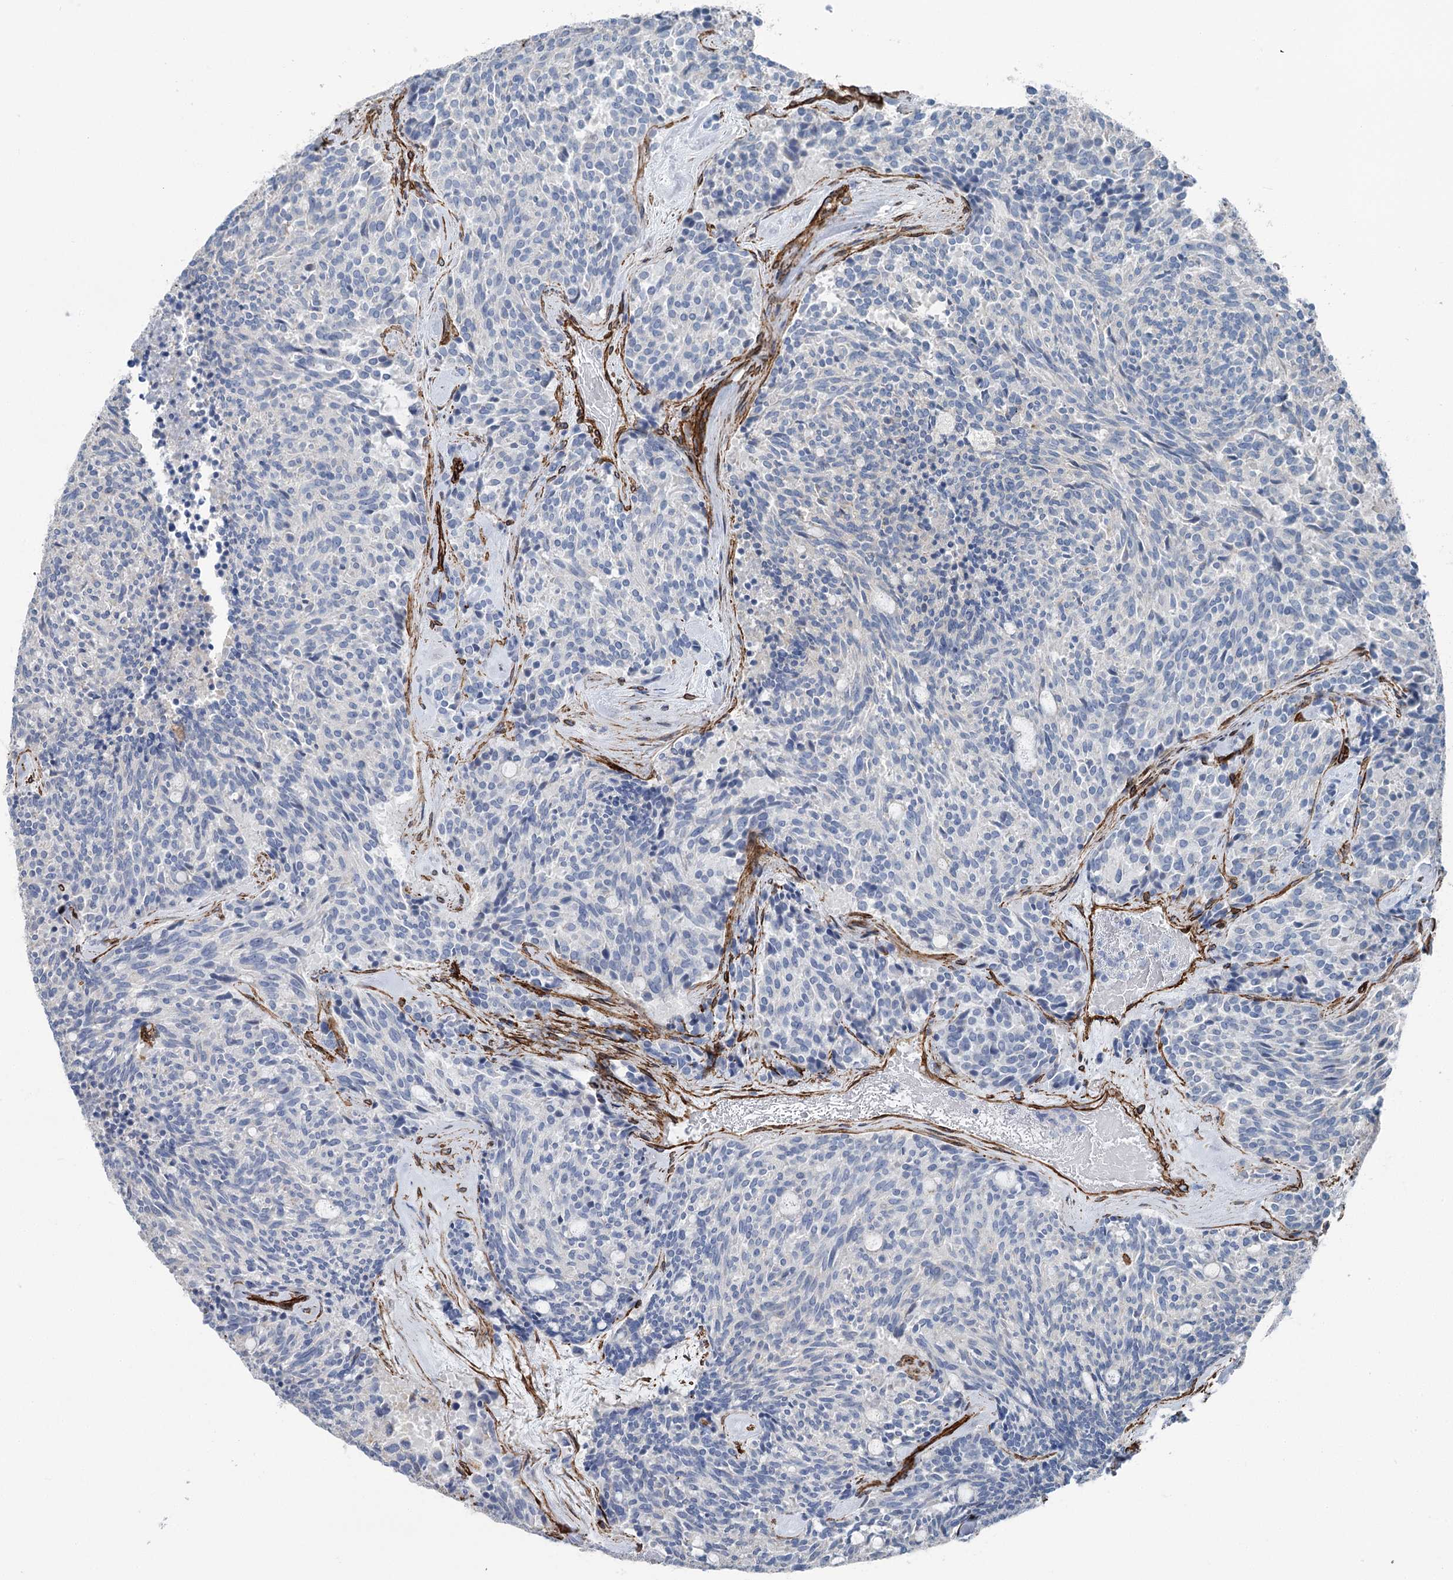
{"staining": {"intensity": "negative", "quantity": "none", "location": "none"}, "tissue": "carcinoid", "cell_type": "Tumor cells", "image_type": "cancer", "snomed": [{"axis": "morphology", "description": "Carcinoid, malignant, NOS"}, {"axis": "topography", "description": "Pancreas"}], "caption": "Tumor cells are negative for protein expression in human carcinoid (malignant). (DAB immunohistochemistry (IHC) visualized using brightfield microscopy, high magnification).", "gene": "IQSEC1", "patient": {"sex": "female", "age": 54}}